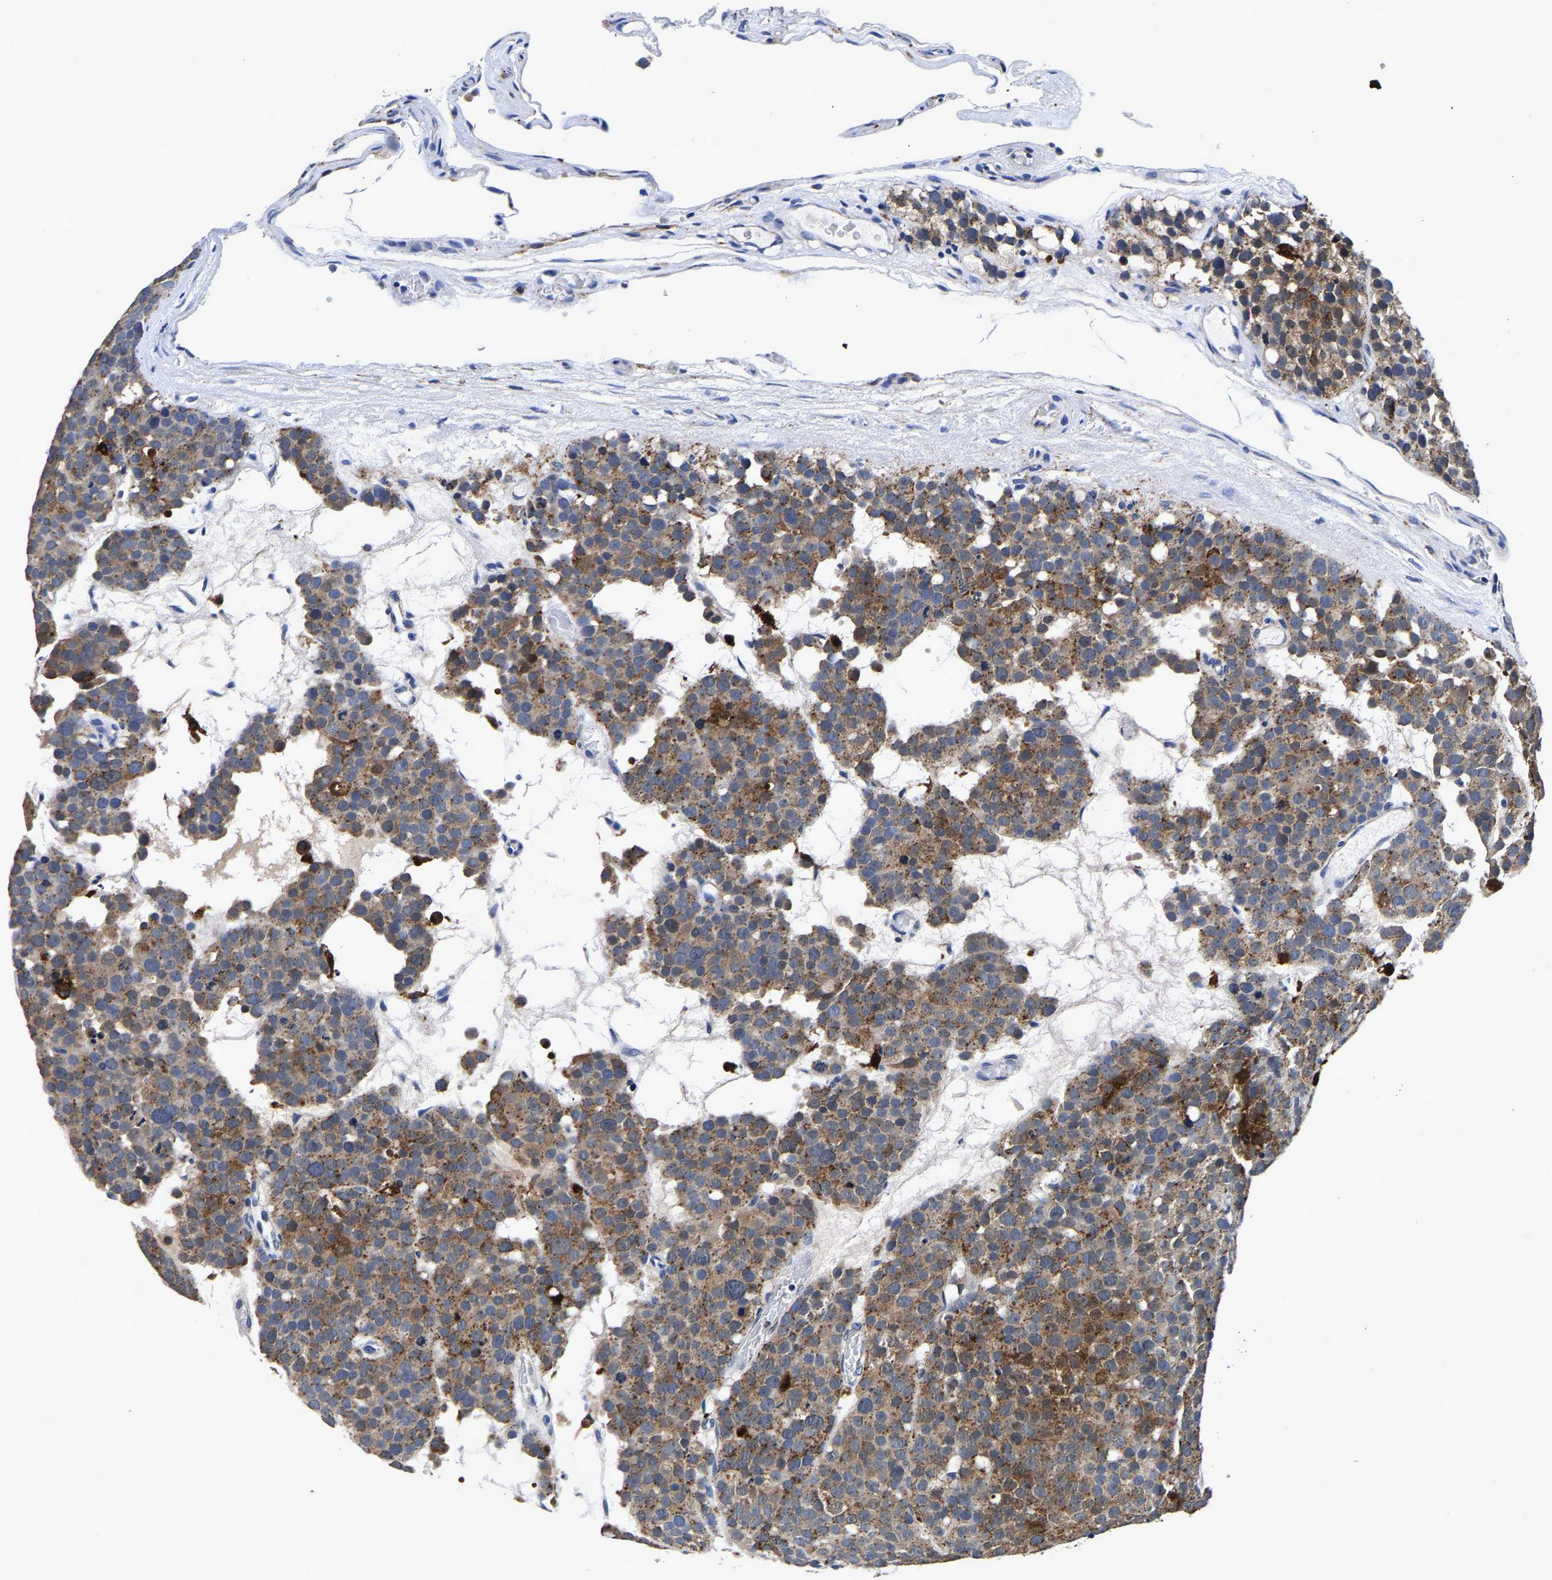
{"staining": {"intensity": "weak", "quantity": ">75%", "location": "cytoplasmic/membranous"}, "tissue": "testis cancer", "cell_type": "Tumor cells", "image_type": "cancer", "snomed": [{"axis": "morphology", "description": "Seminoma, NOS"}, {"axis": "topography", "description": "Testis"}], "caption": "Tumor cells reveal weak cytoplasmic/membranous positivity in about >75% of cells in testis cancer.", "gene": "GRN", "patient": {"sex": "male", "age": 71}}